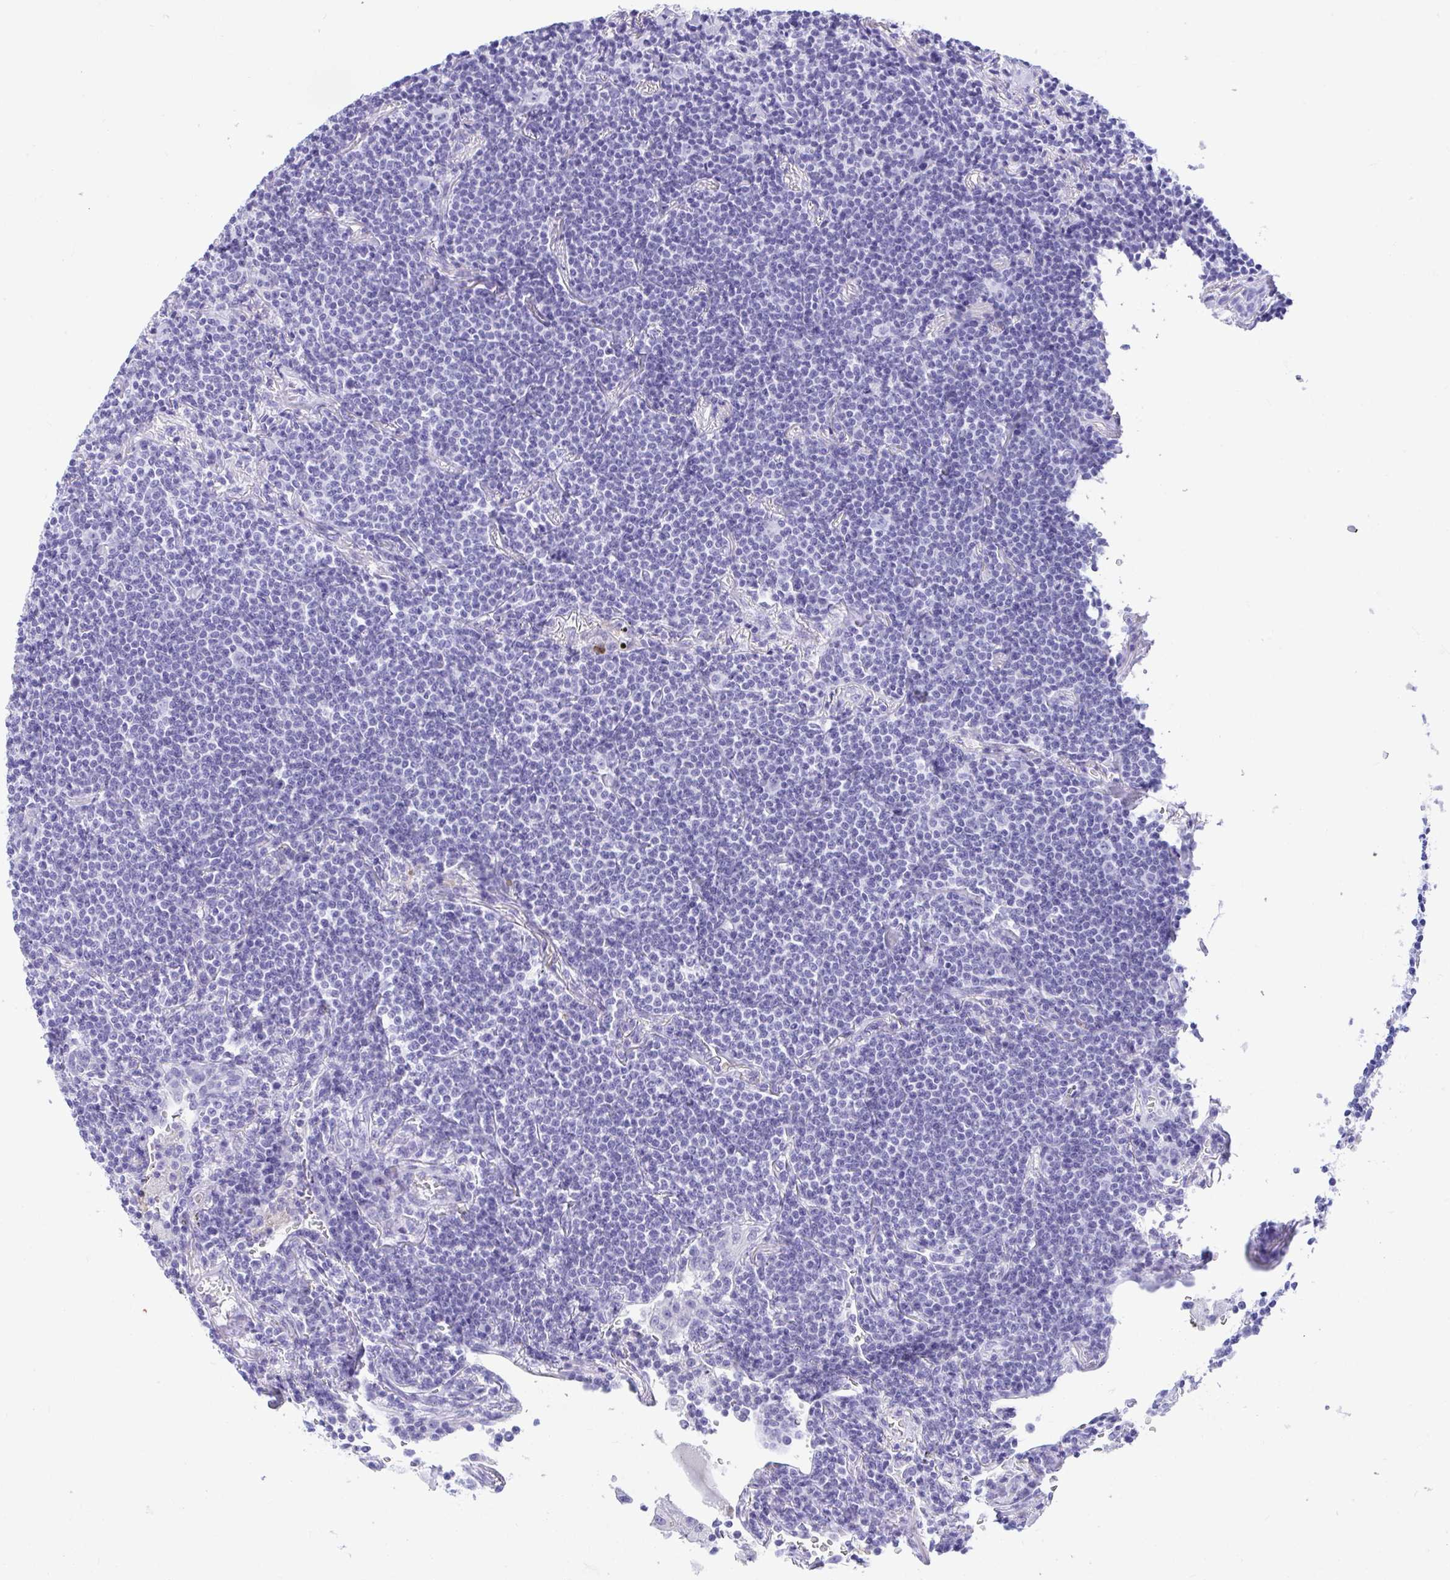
{"staining": {"intensity": "negative", "quantity": "none", "location": "none"}, "tissue": "lymphoma", "cell_type": "Tumor cells", "image_type": "cancer", "snomed": [{"axis": "morphology", "description": "Malignant lymphoma, non-Hodgkin's type, Low grade"}, {"axis": "topography", "description": "Lung"}], "caption": "IHC histopathology image of neoplastic tissue: lymphoma stained with DAB exhibits no significant protein staining in tumor cells.", "gene": "TMEM35A", "patient": {"sex": "female", "age": 71}}